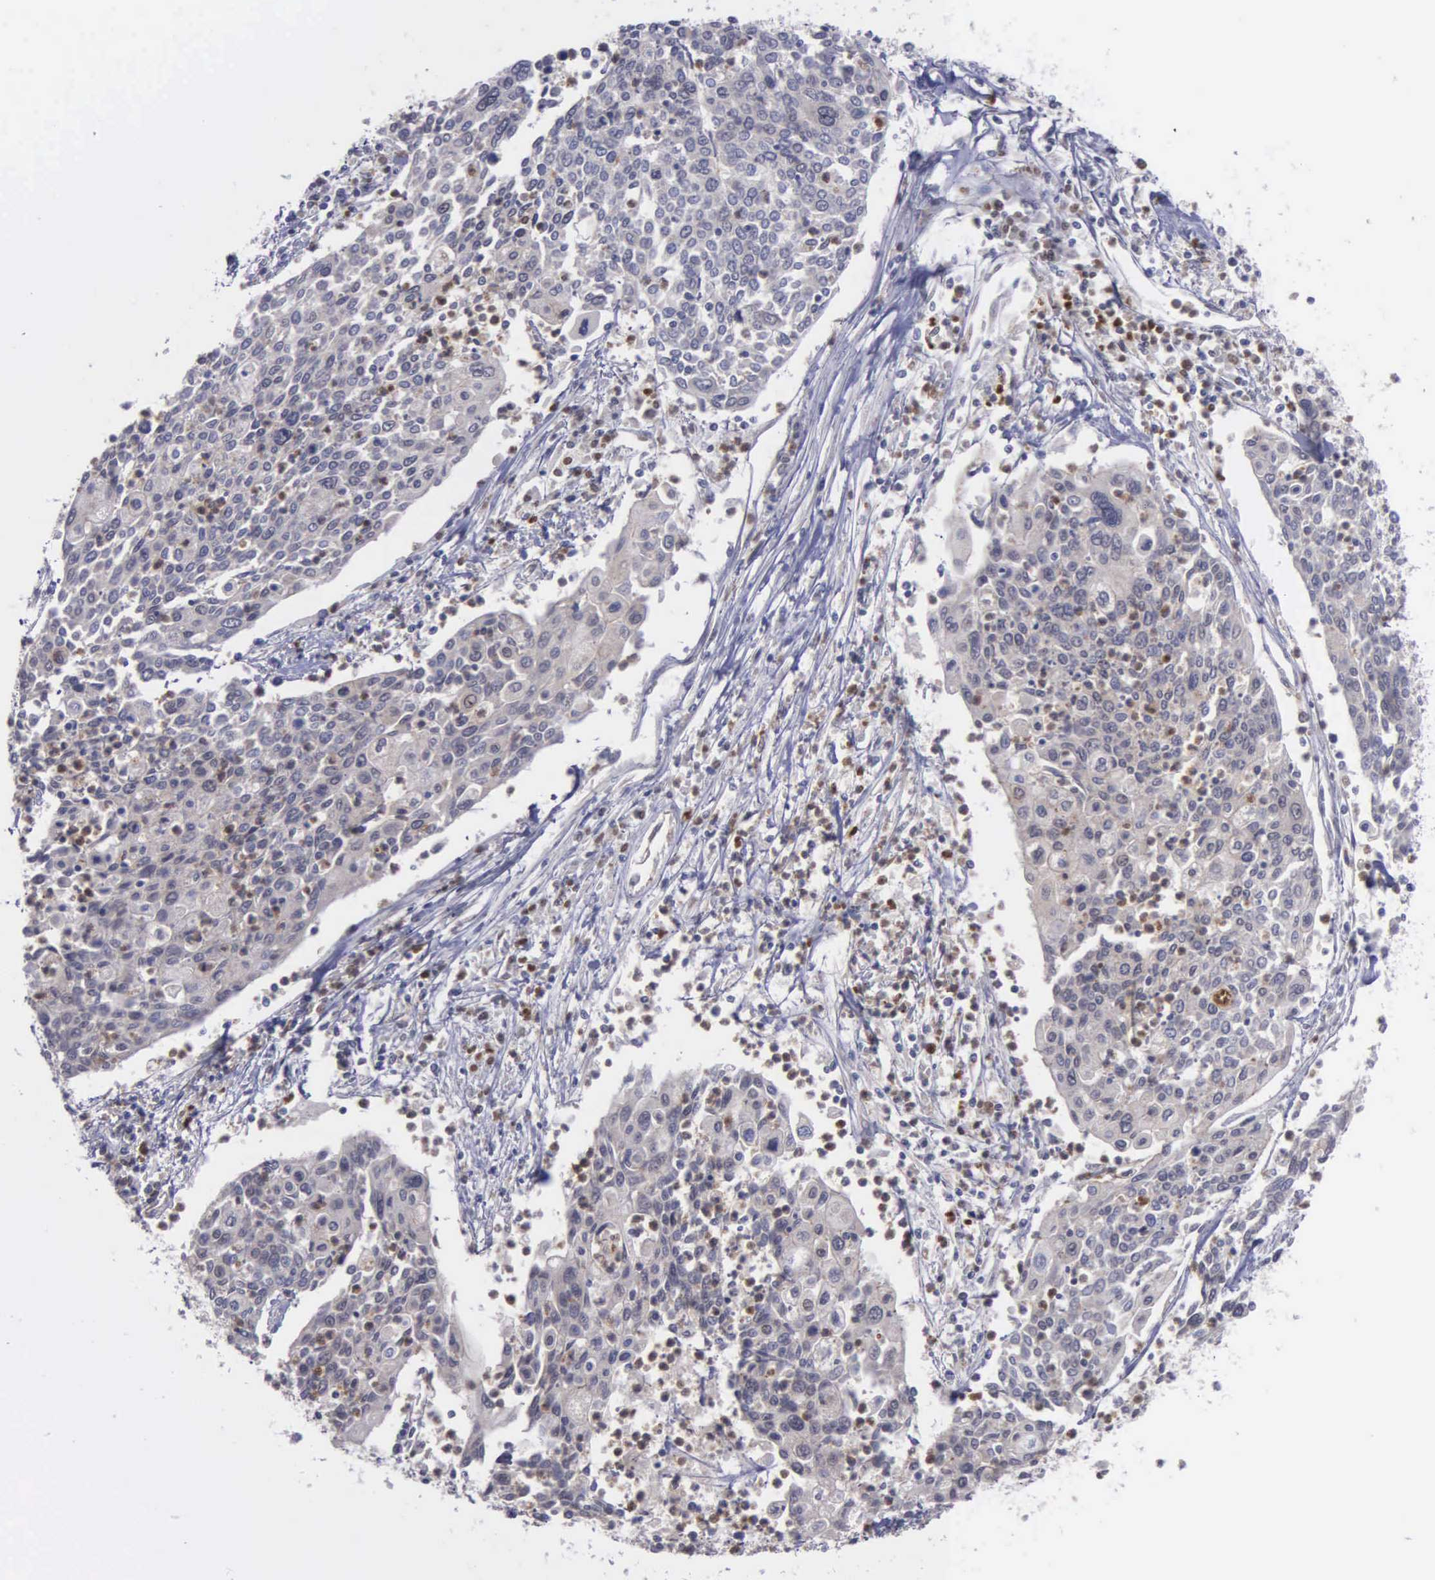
{"staining": {"intensity": "negative", "quantity": "none", "location": "none"}, "tissue": "cervical cancer", "cell_type": "Tumor cells", "image_type": "cancer", "snomed": [{"axis": "morphology", "description": "Squamous cell carcinoma, NOS"}, {"axis": "topography", "description": "Cervix"}], "caption": "Human squamous cell carcinoma (cervical) stained for a protein using immunohistochemistry (IHC) reveals no positivity in tumor cells.", "gene": "MAP3K9", "patient": {"sex": "female", "age": 40}}